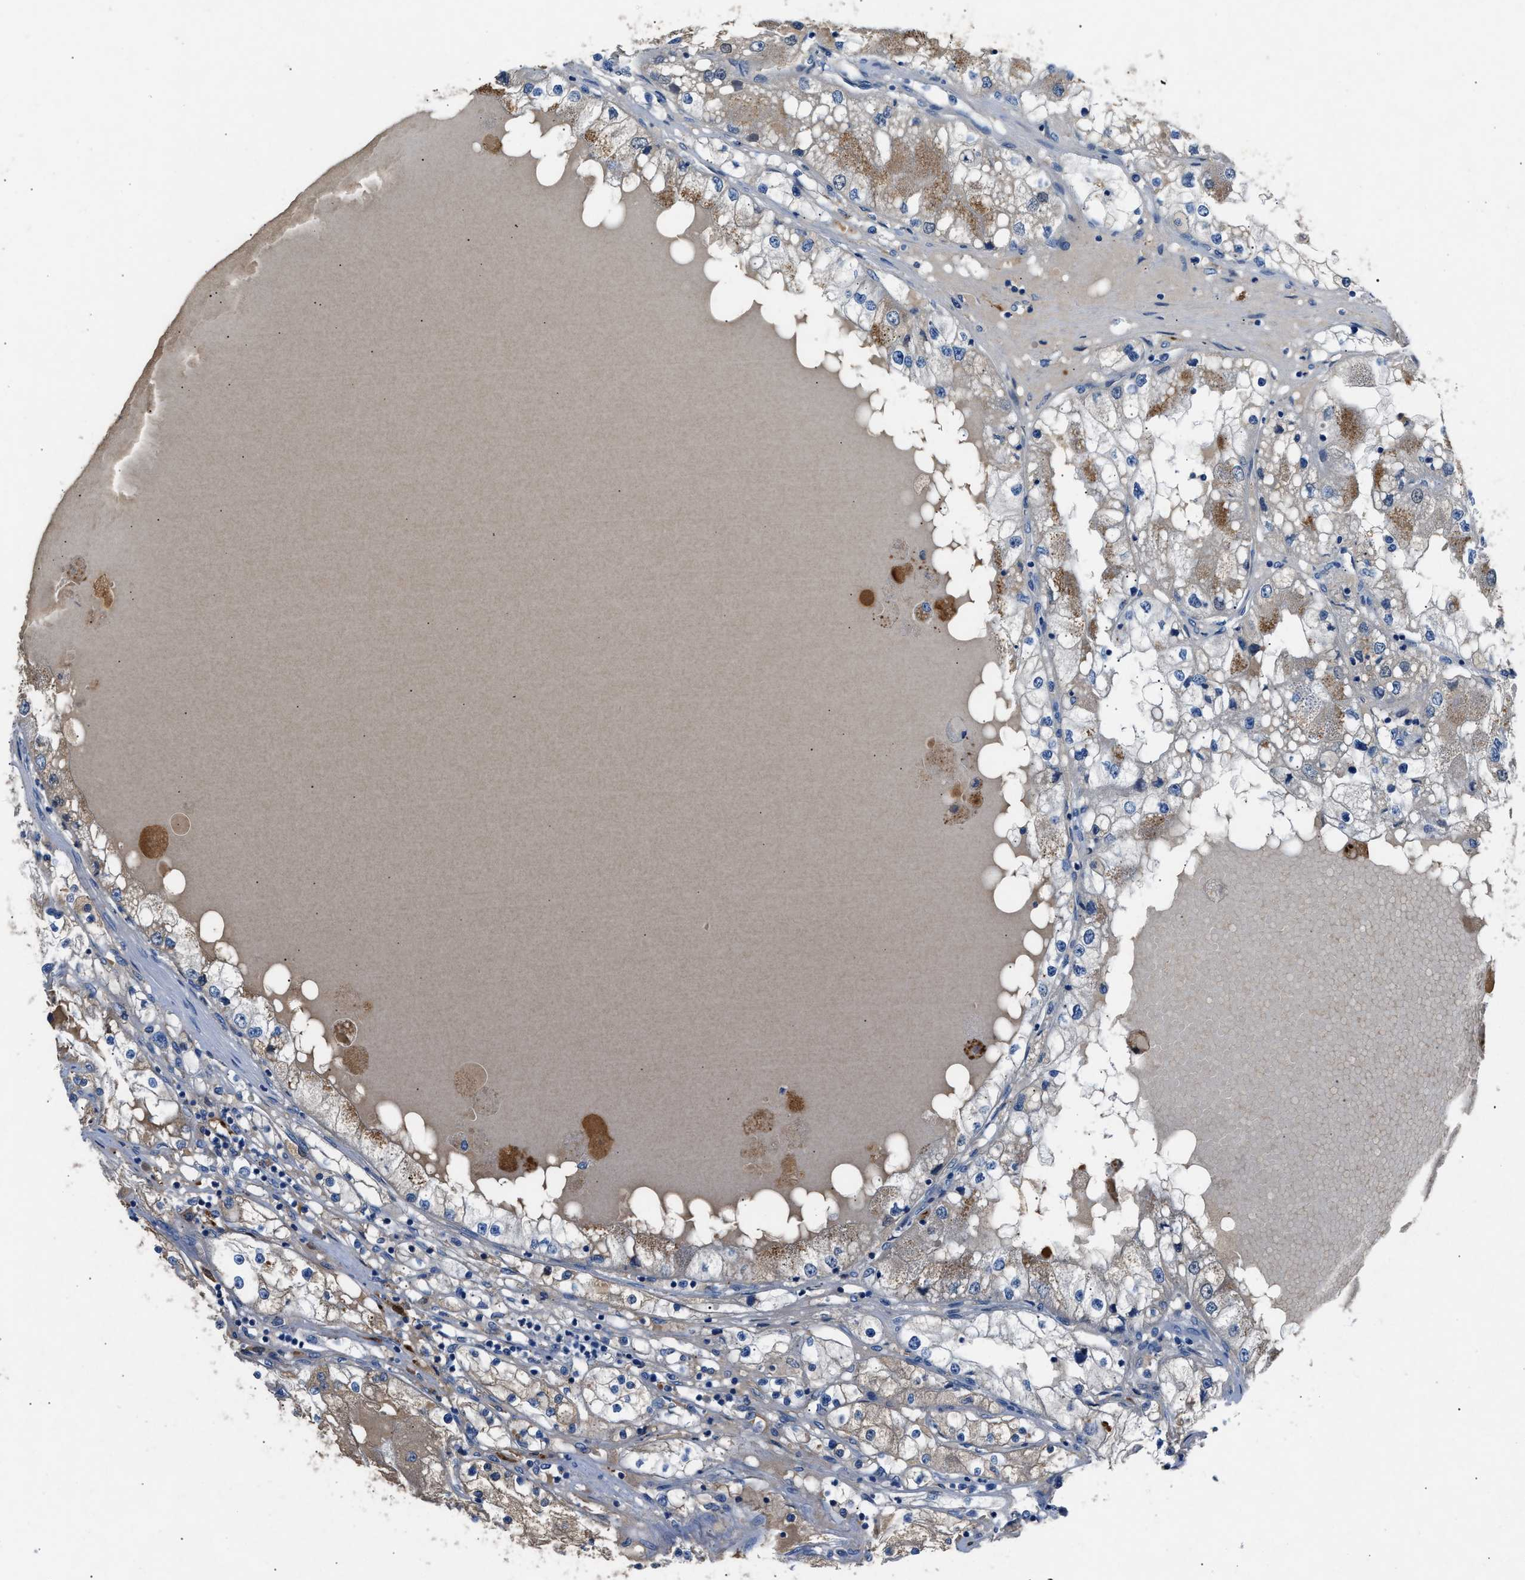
{"staining": {"intensity": "weak", "quantity": "25%-75%", "location": "cytoplasmic/membranous"}, "tissue": "renal cancer", "cell_type": "Tumor cells", "image_type": "cancer", "snomed": [{"axis": "morphology", "description": "Adenocarcinoma, NOS"}, {"axis": "topography", "description": "Kidney"}], "caption": "Immunohistochemical staining of human renal cancer demonstrates low levels of weak cytoplasmic/membranous expression in approximately 25%-75% of tumor cells. (IHC, brightfield microscopy, high magnification).", "gene": "DNAAF5", "patient": {"sex": "male", "age": 68}}